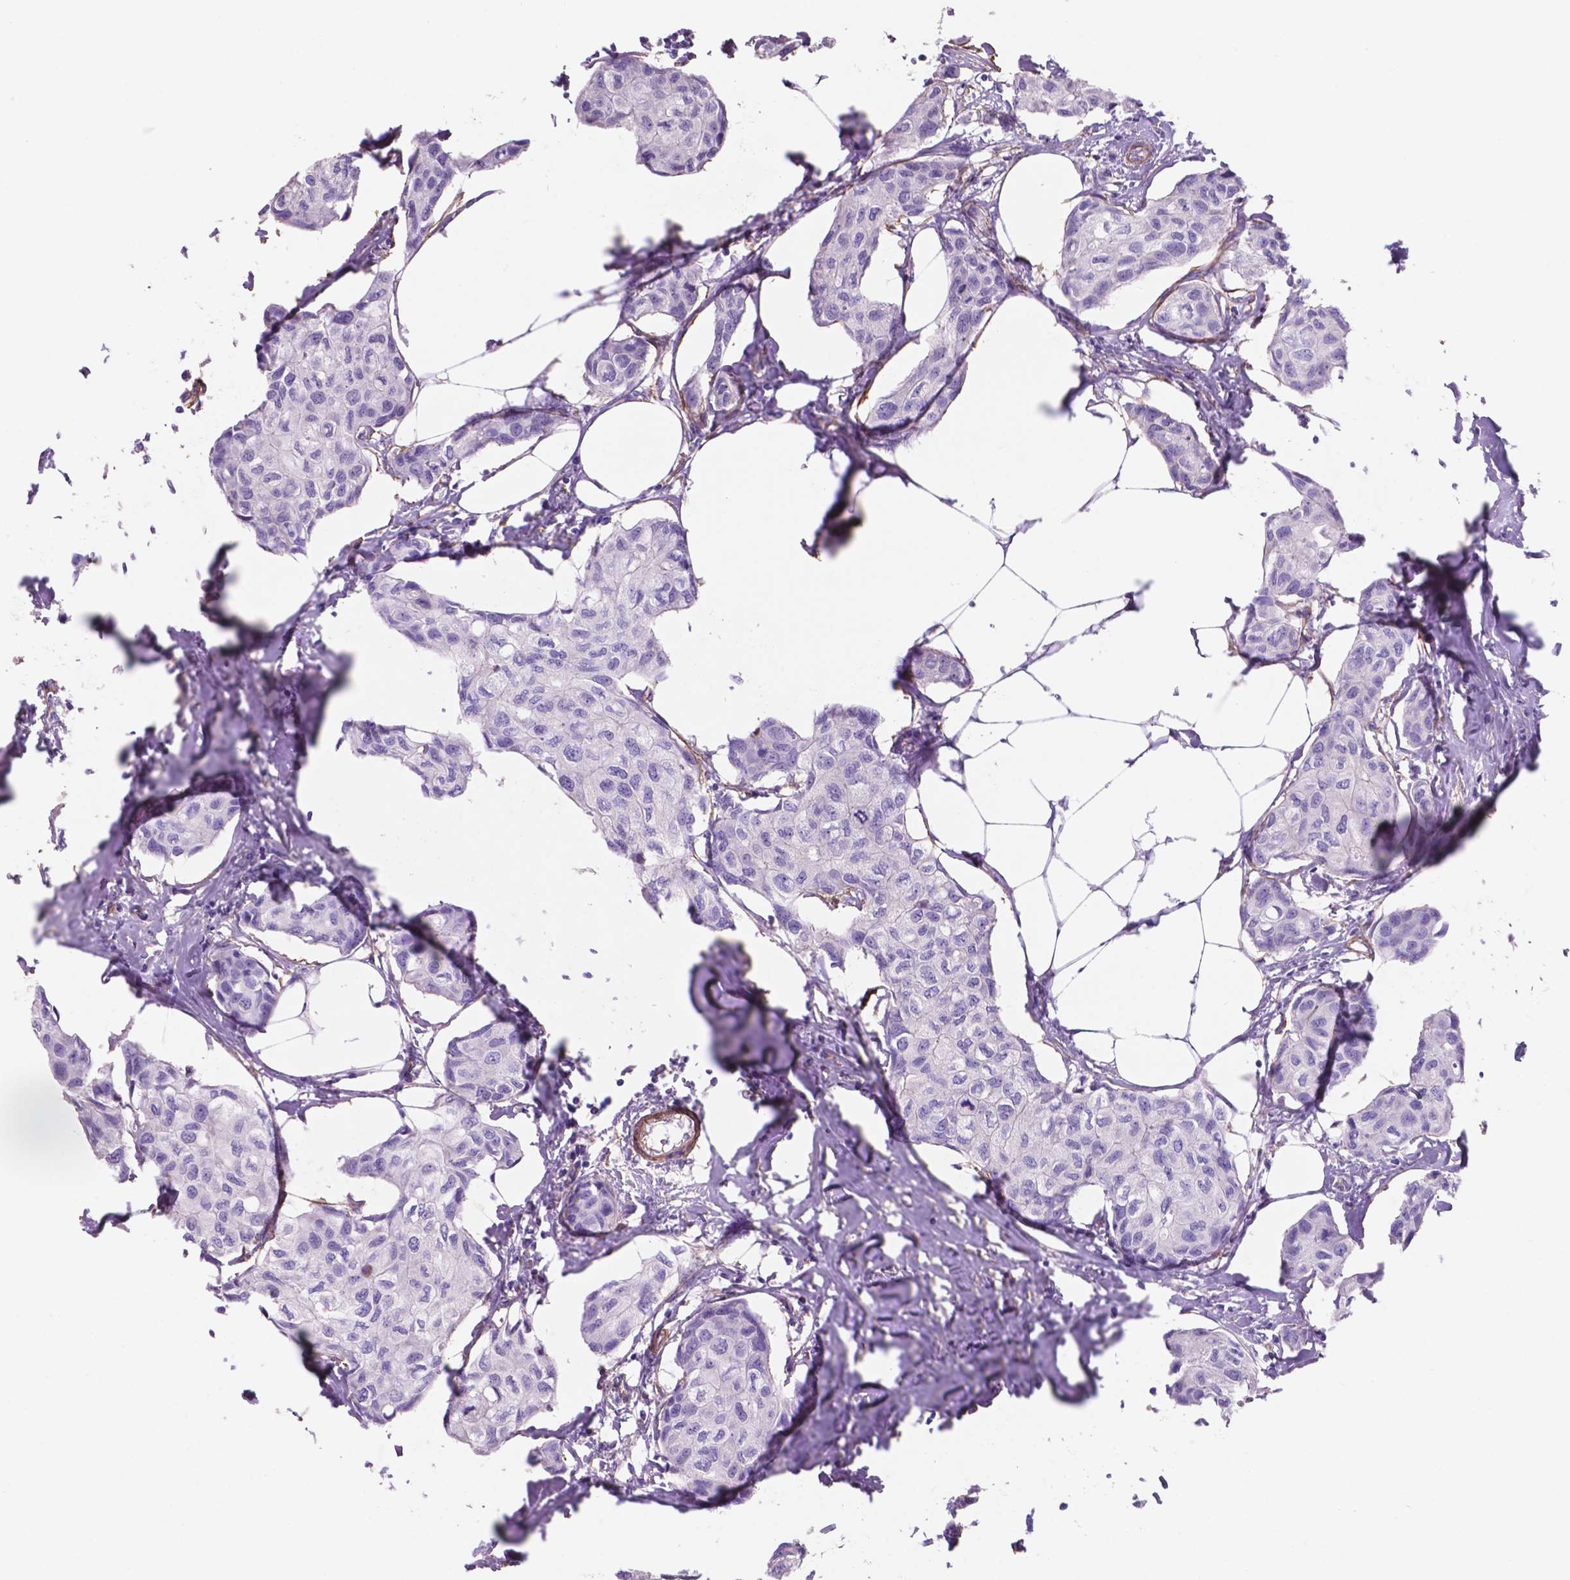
{"staining": {"intensity": "negative", "quantity": "none", "location": "none"}, "tissue": "breast cancer", "cell_type": "Tumor cells", "image_type": "cancer", "snomed": [{"axis": "morphology", "description": "Duct carcinoma"}, {"axis": "topography", "description": "Breast"}], "caption": "Photomicrograph shows no protein positivity in tumor cells of breast cancer tissue.", "gene": "TOR2A", "patient": {"sex": "female", "age": 80}}